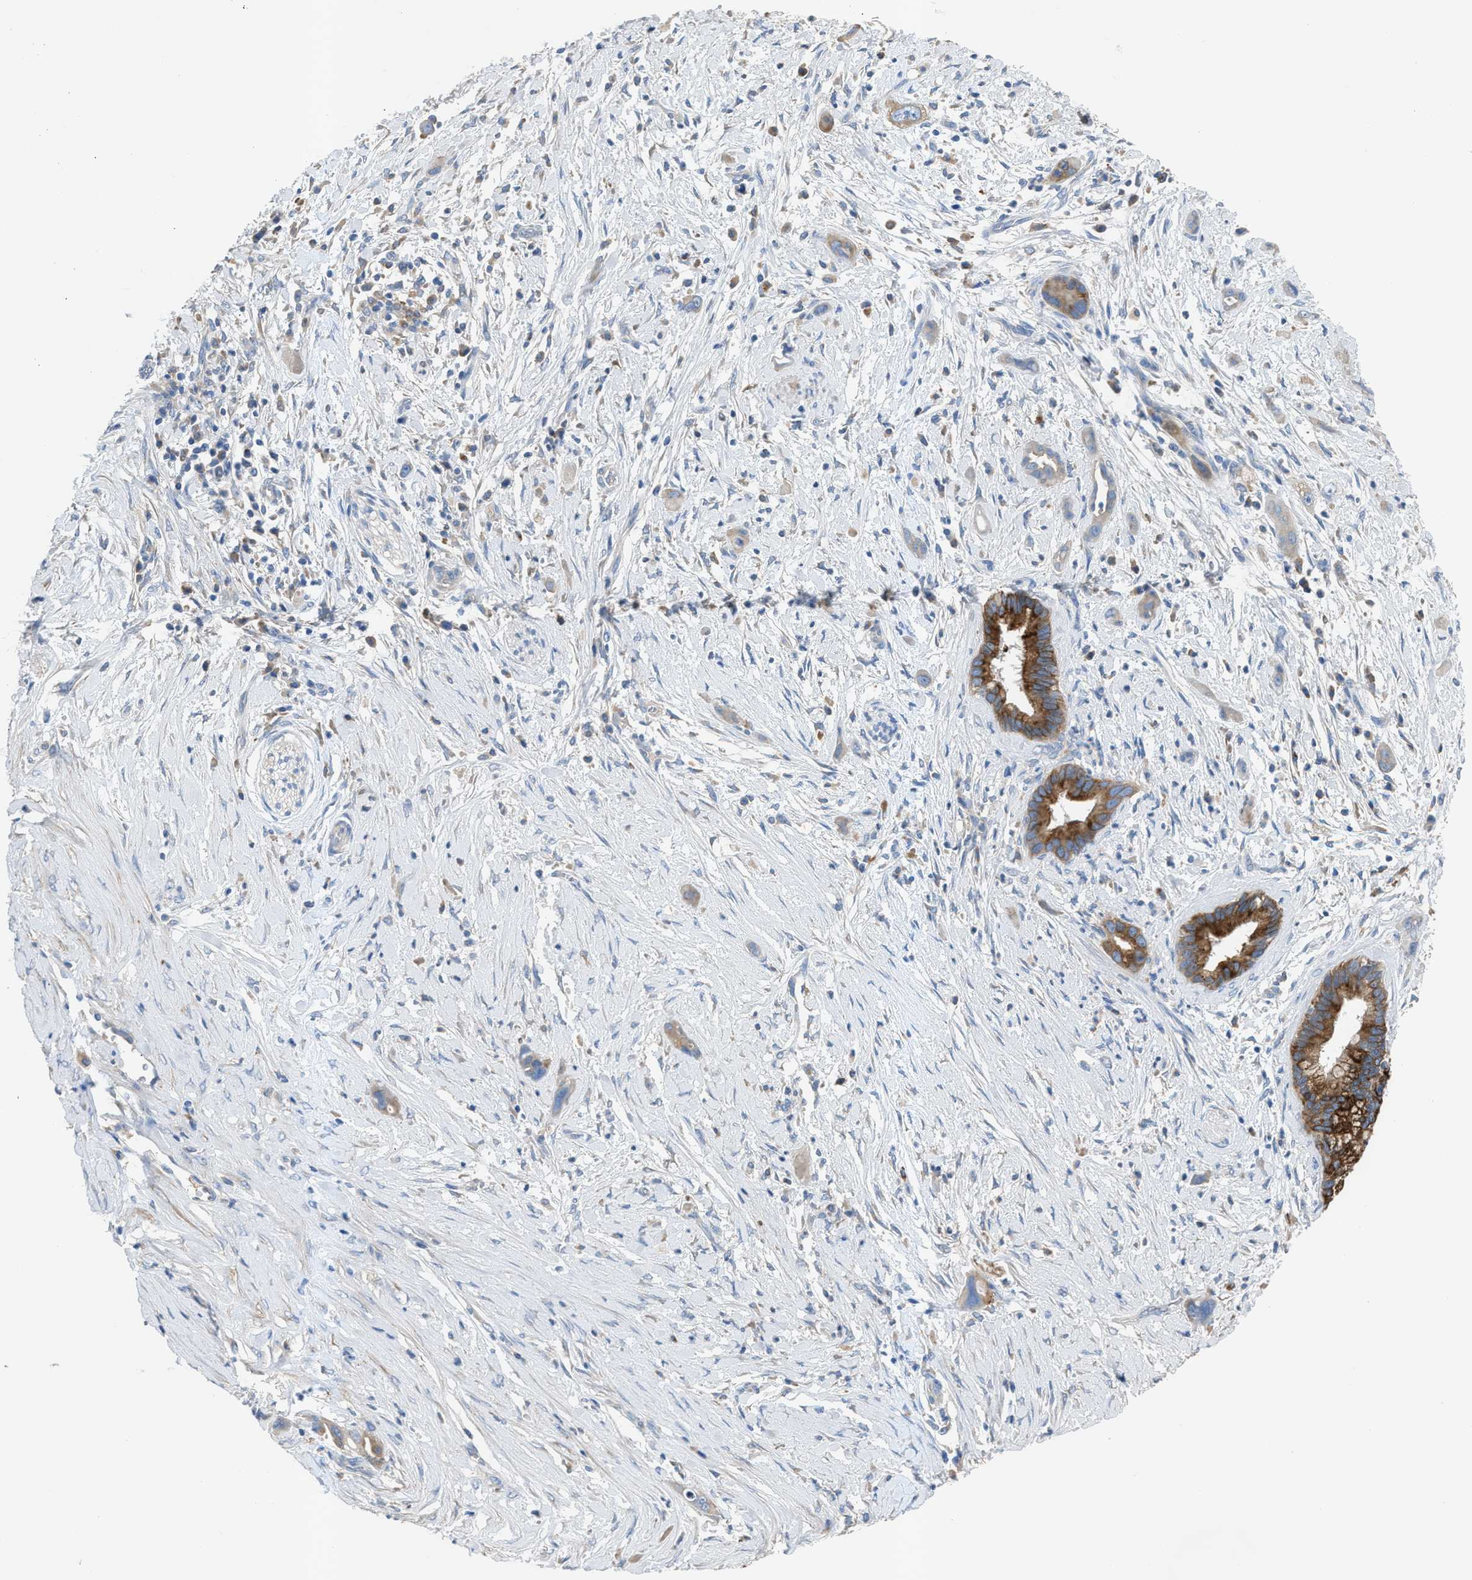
{"staining": {"intensity": "strong", "quantity": ">75%", "location": "cytoplasmic/membranous"}, "tissue": "pancreatic cancer", "cell_type": "Tumor cells", "image_type": "cancer", "snomed": [{"axis": "morphology", "description": "Adenocarcinoma, NOS"}, {"axis": "topography", "description": "Pancreas"}], "caption": "Protein staining of adenocarcinoma (pancreatic) tissue displays strong cytoplasmic/membranous positivity in approximately >75% of tumor cells. The protein of interest is shown in brown color, while the nuclei are stained blue.", "gene": "AOAH", "patient": {"sex": "male", "age": 59}}